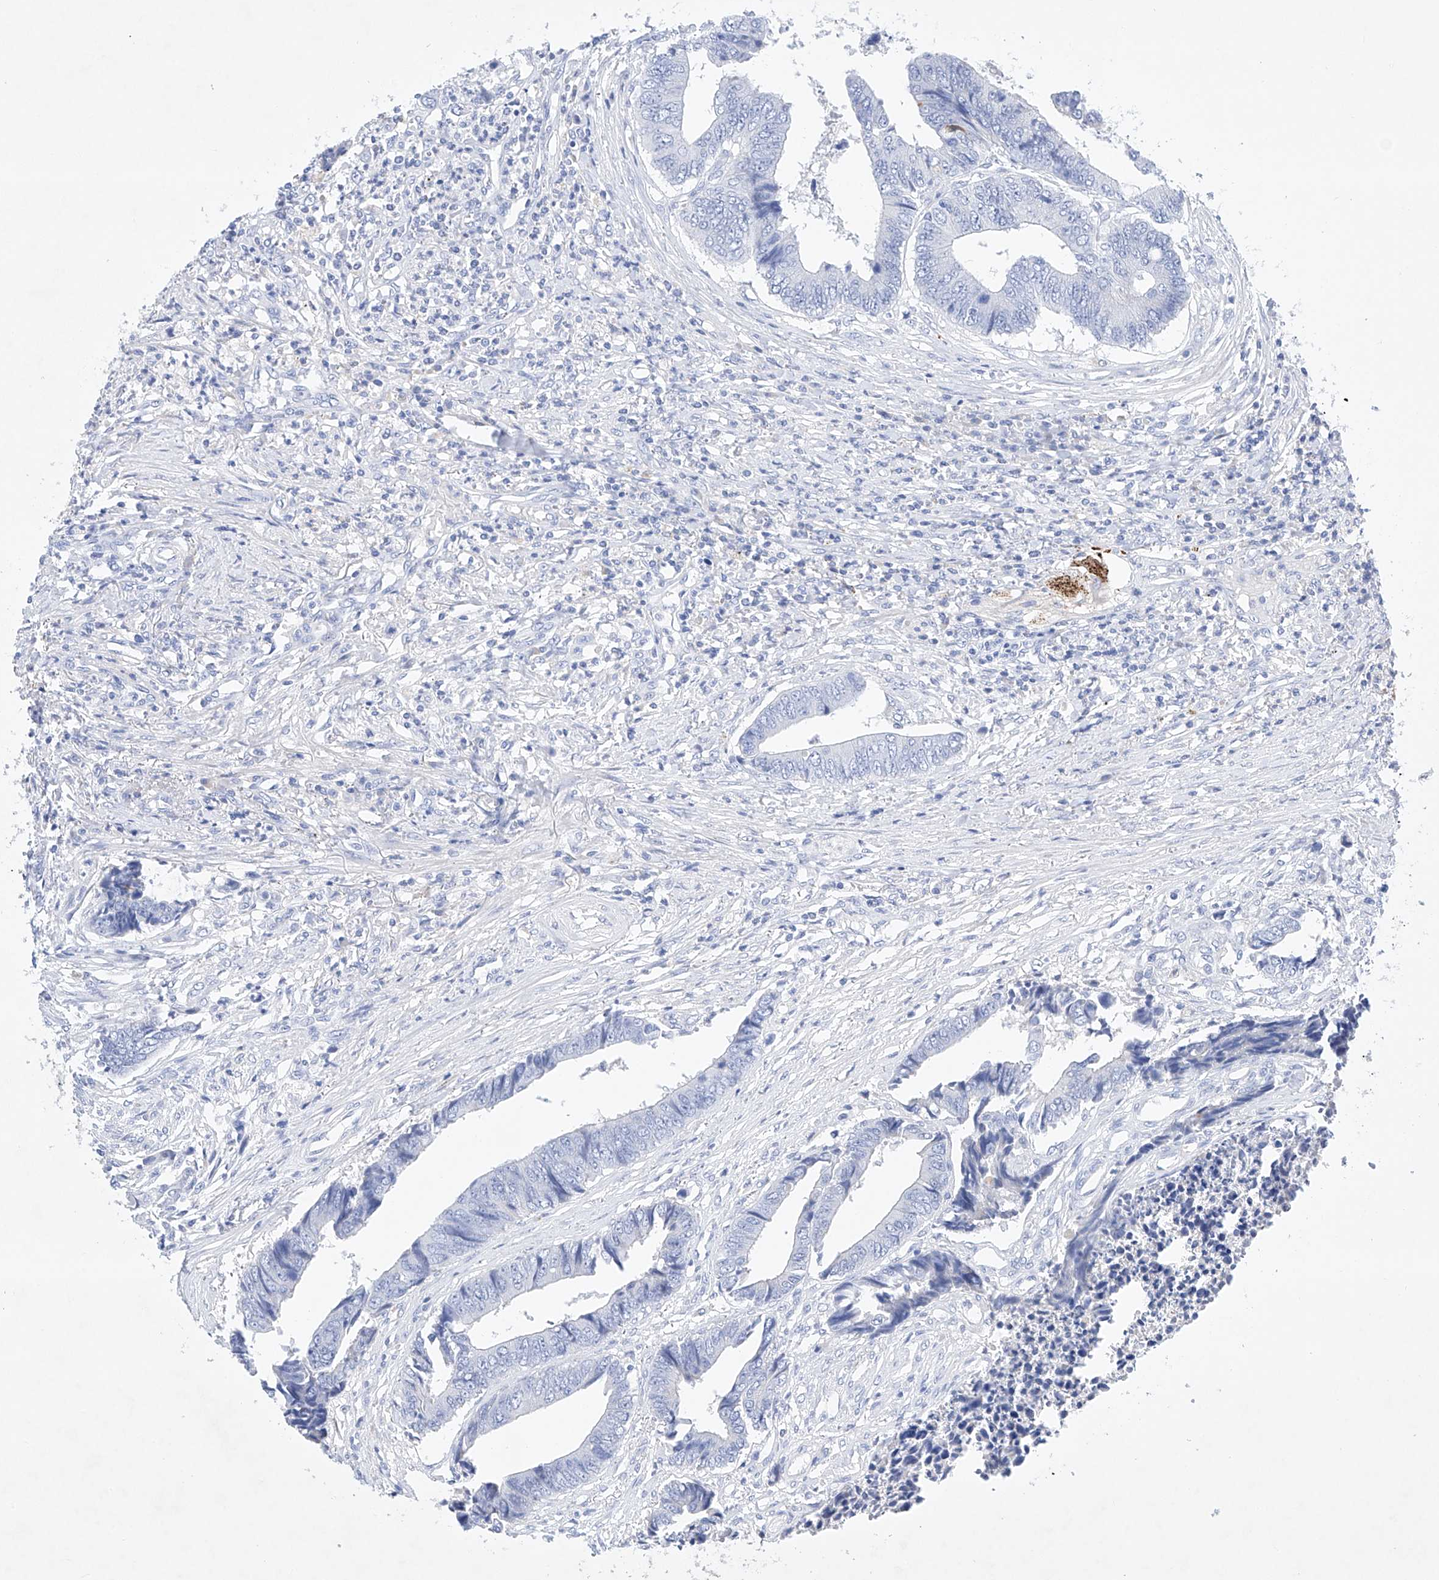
{"staining": {"intensity": "negative", "quantity": "none", "location": "none"}, "tissue": "colorectal cancer", "cell_type": "Tumor cells", "image_type": "cancer", "snomed": [{"axis": "morphology", "description": "Adenocarcinoma, NOS"}, {"axis": "topography", "description": "Rectum"}], "caption": "The histopathology image displays no staining of tumor cells in adenocarcinoma (colorectal).", "gene": "LURAP1", "patient": {"sex": "male", "age": 84}}